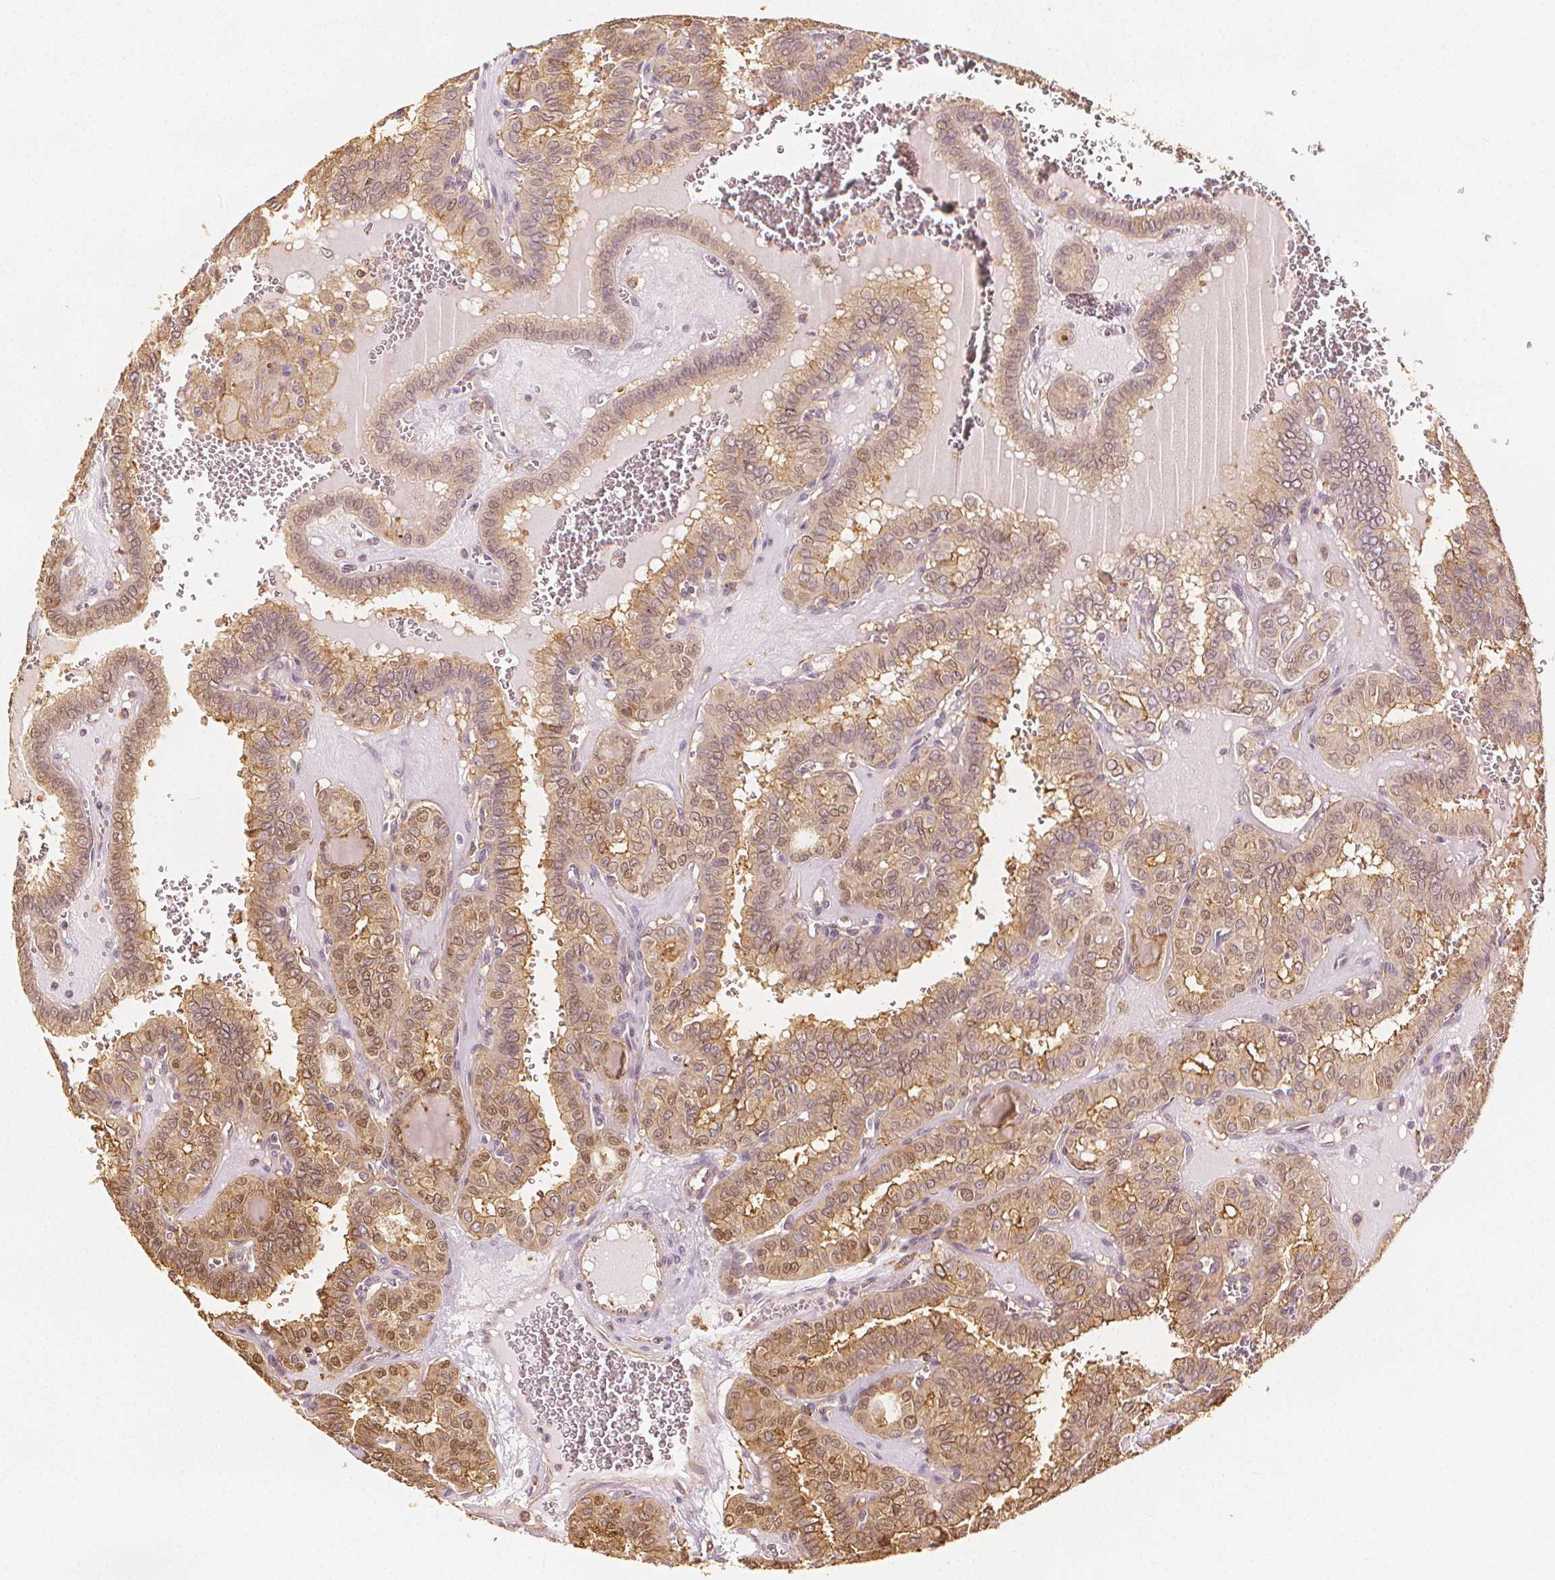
{"staining": {"intensity": "moderate", "quantity": ">75%", "location": "cytoplasmic/membranous,nuclear"}, "tissue": "thyroid cancer", "cell_type": "Tumor cells", "image_type": "cancer", "snomed": [{"axis": "morphology", "description": "Papillary adenocarcinoma, NOS"}, {"axis": "topography", "description": "Thyroid gland"}], "caption": "Immunohistochemical staining of human thyroid cancer (papillary adenocarcinoma) reveals medium levels of moderate cytoplasmic/membranous and nuclear protein positivity in about >75% of tumor cells.", "gene": "ARHGAP26", "patient": {"sex": "female", "age": 41}}